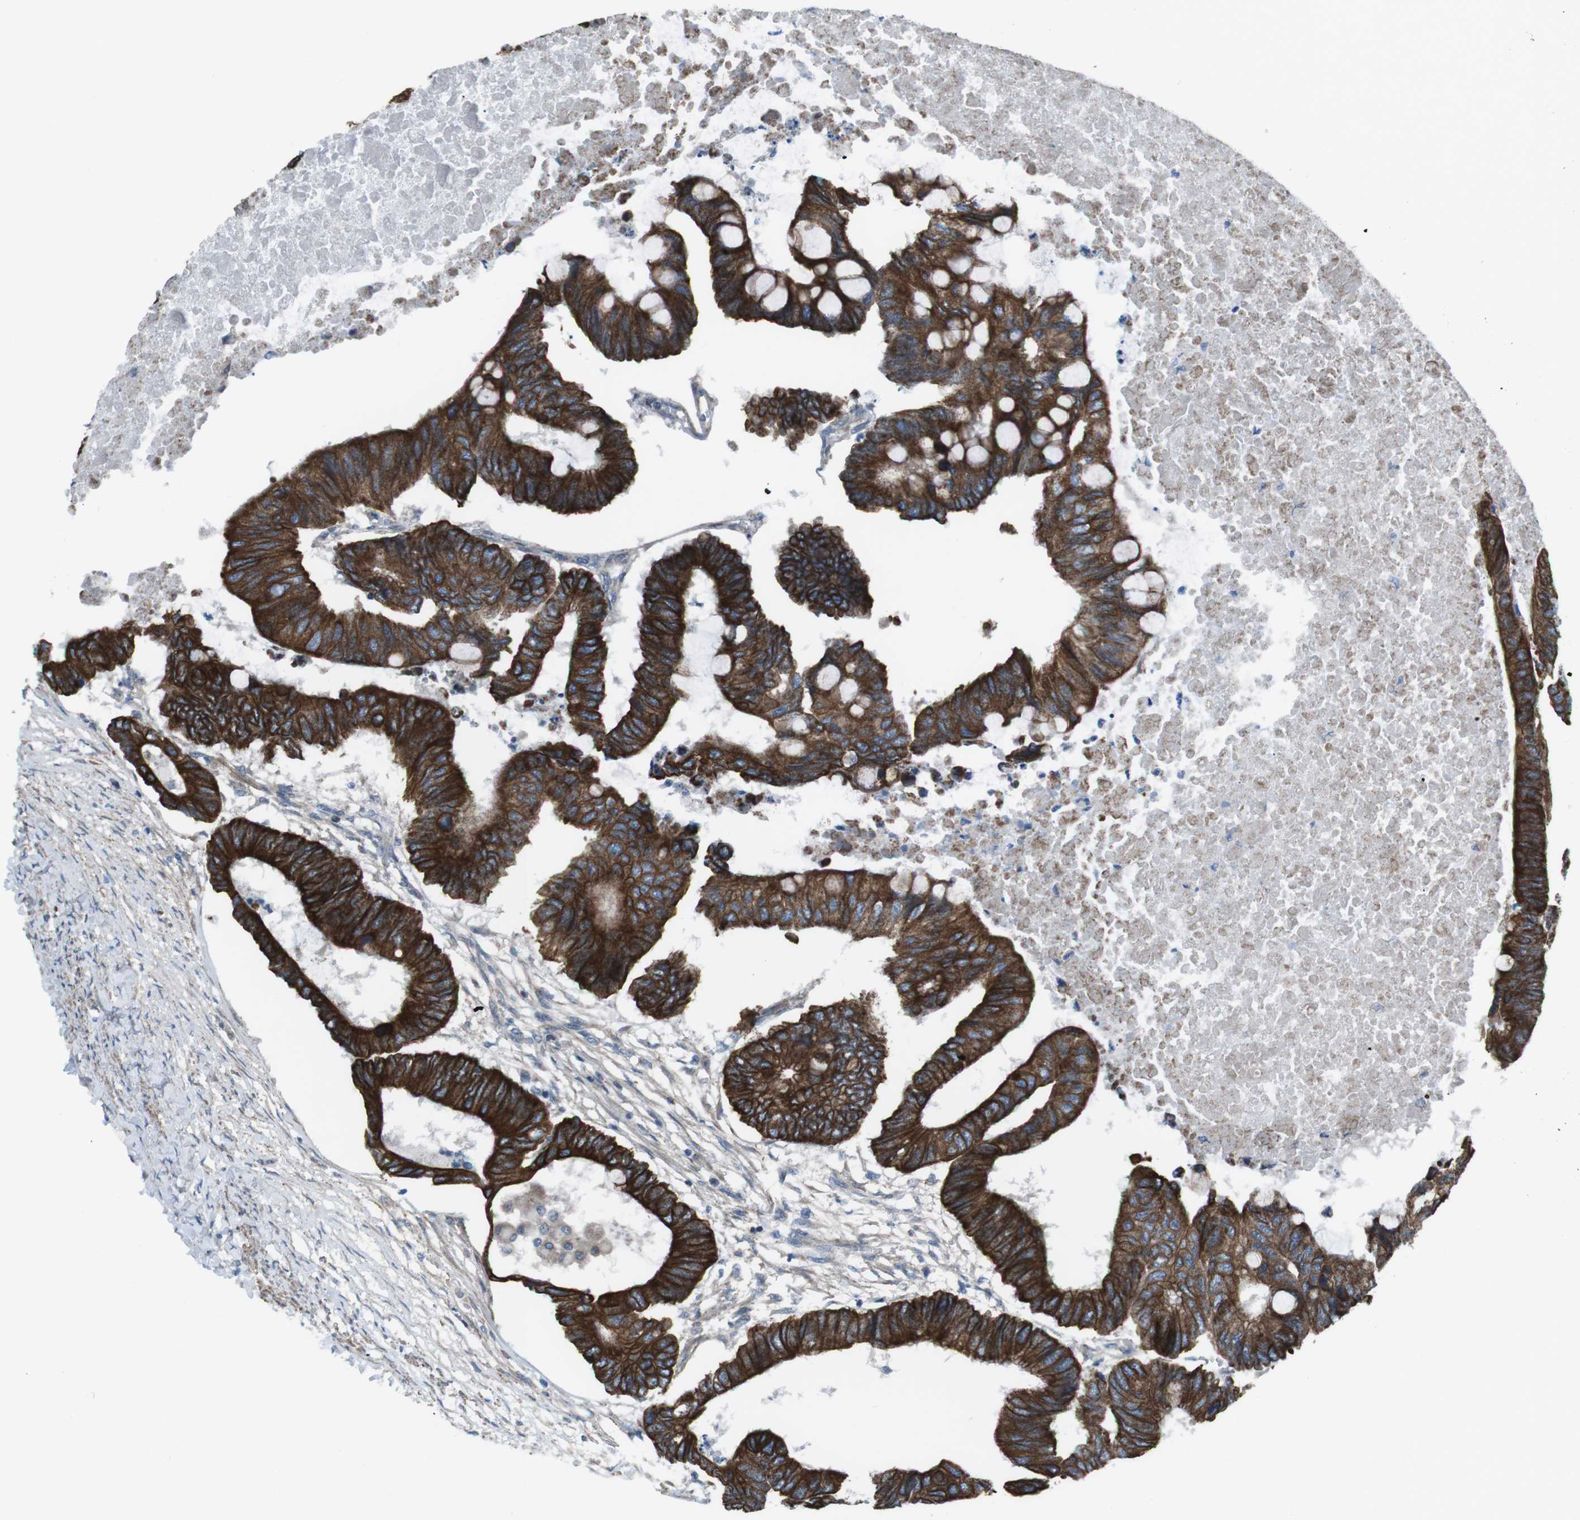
{"staining": {"intensity": "strong", "quantity": ">75%", "location": "cytoplasmic/membranous"}, "tissue": "colorectal cancer", "cell_type": "Tumor cells", "image_type": "cancer", "snomed": [{"axis": "morphology", "description": "Normal tissue, NOS"}, {"axis": "morphology", "description": "Adenocarcinoma, NOS"}, {"axis": "topography", "description": "Rectum"}, {"axis": "topography", "description": "Peripheral nerve tissue"}], "caption": "Colorectal cancer (adenocarcinoma) stained with IHC displays strong cytoplasmic/membranous expression in approximately >75% of tumor cells. The staining was performed using DAB to visualize the protein expression in brown, while the nuclei were stained in blue with hematoxylin (Magnification: 20x).", "gene": "FAM174B", "patient": {"sex": "male", "age": 92}}